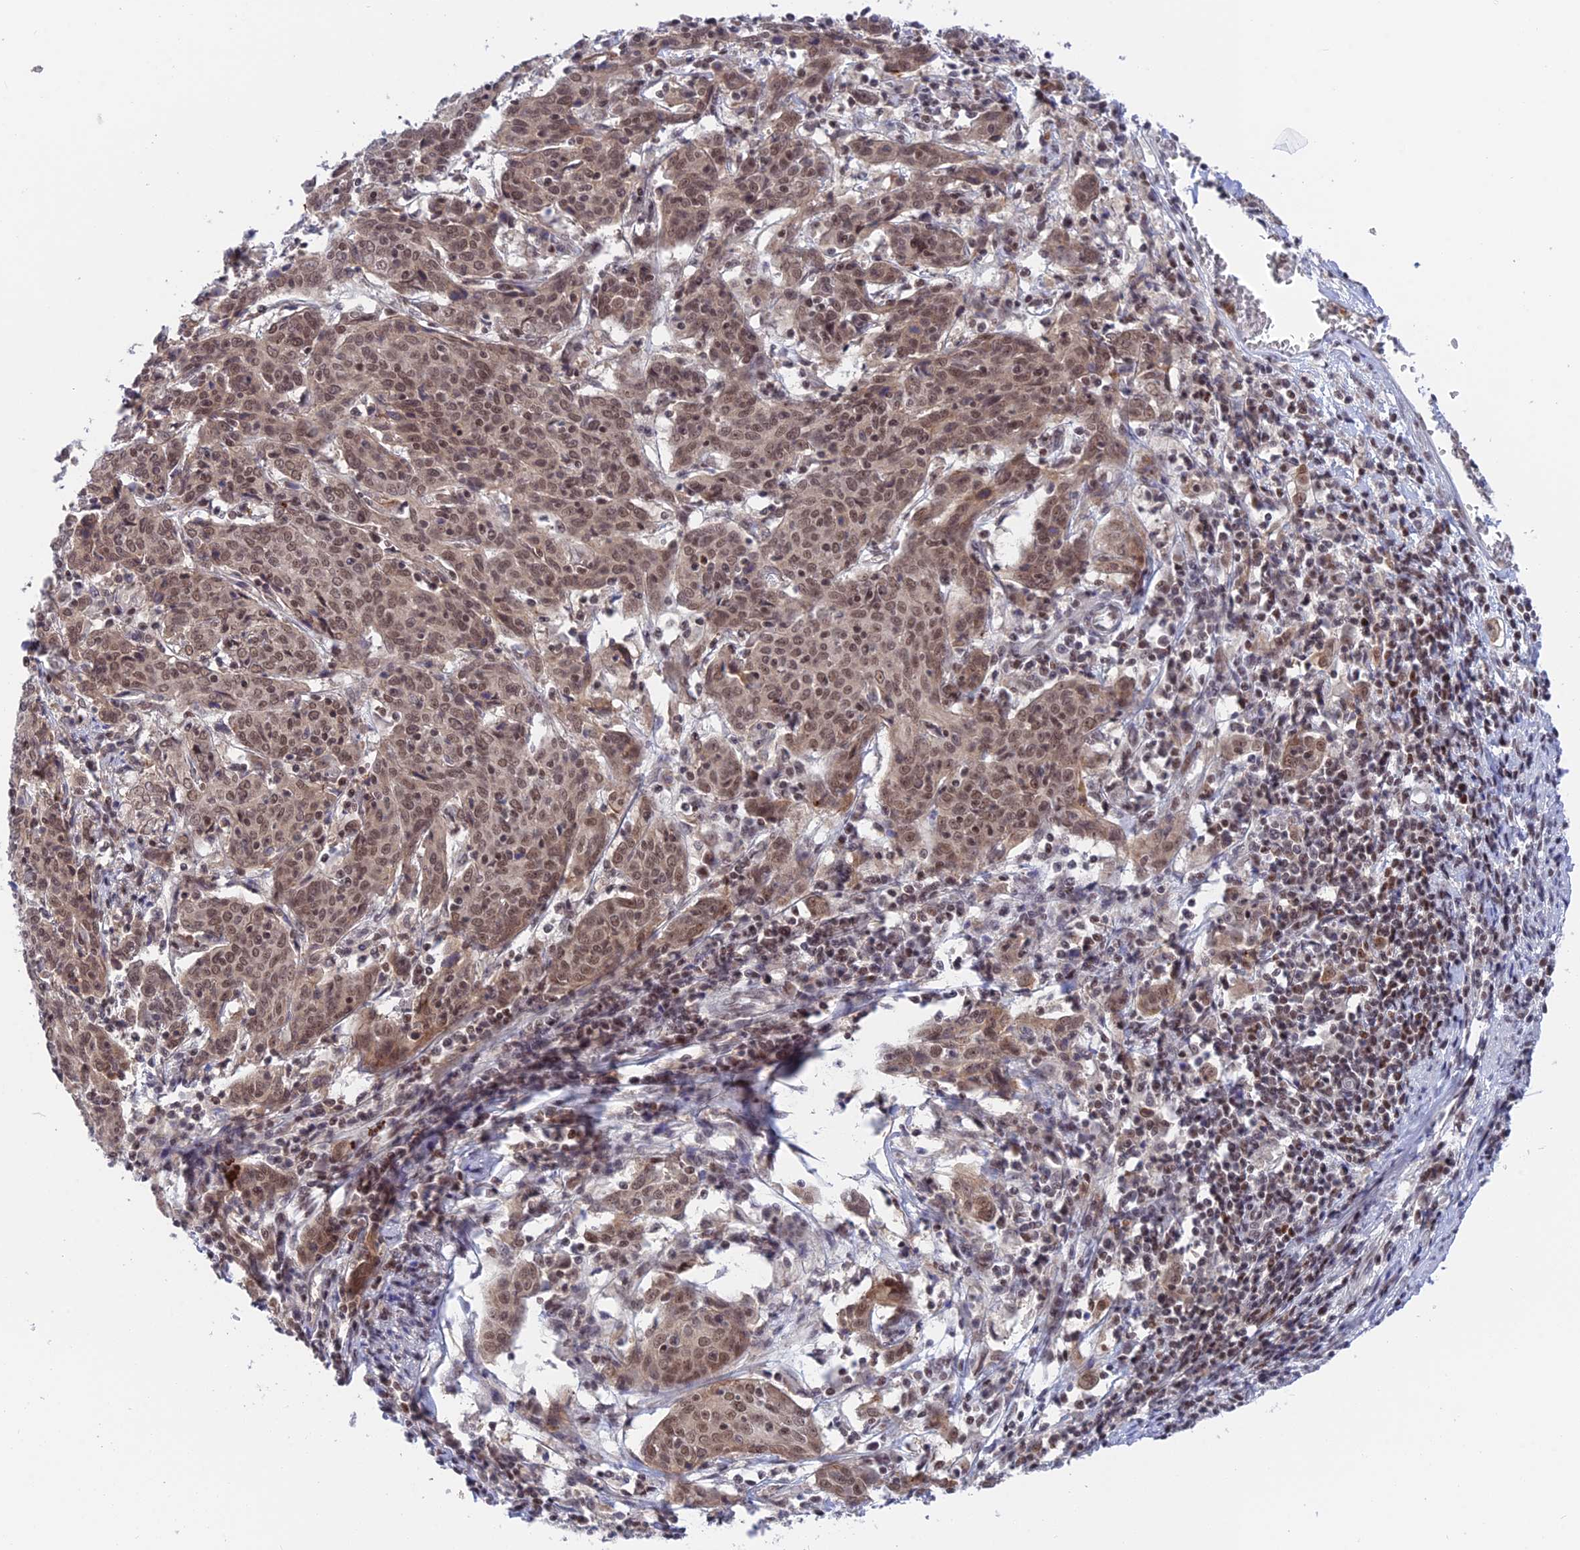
{"staining": {"intensity": "moderate", "quantity": ">75%", "location": "nuclear"}, "tissue": "cervical cancer", "cell_type": "Tumor cells", "image_type": "cancer", "snomed": [{"axis": "morphology", "description": "Squamous cell carcinoma, NOS"}, {"axis": "topography", "description": "Cervix"}], "caption": "An IHC photomicrograph of tumor tissue is shown. Protein staining in brown shows moderate nuclear positivity in cervical cancer (squamous cell carcinoma) within tumor cells.", "gene": "TCEA1", "patient": {"sex": "female", "age": 67}}